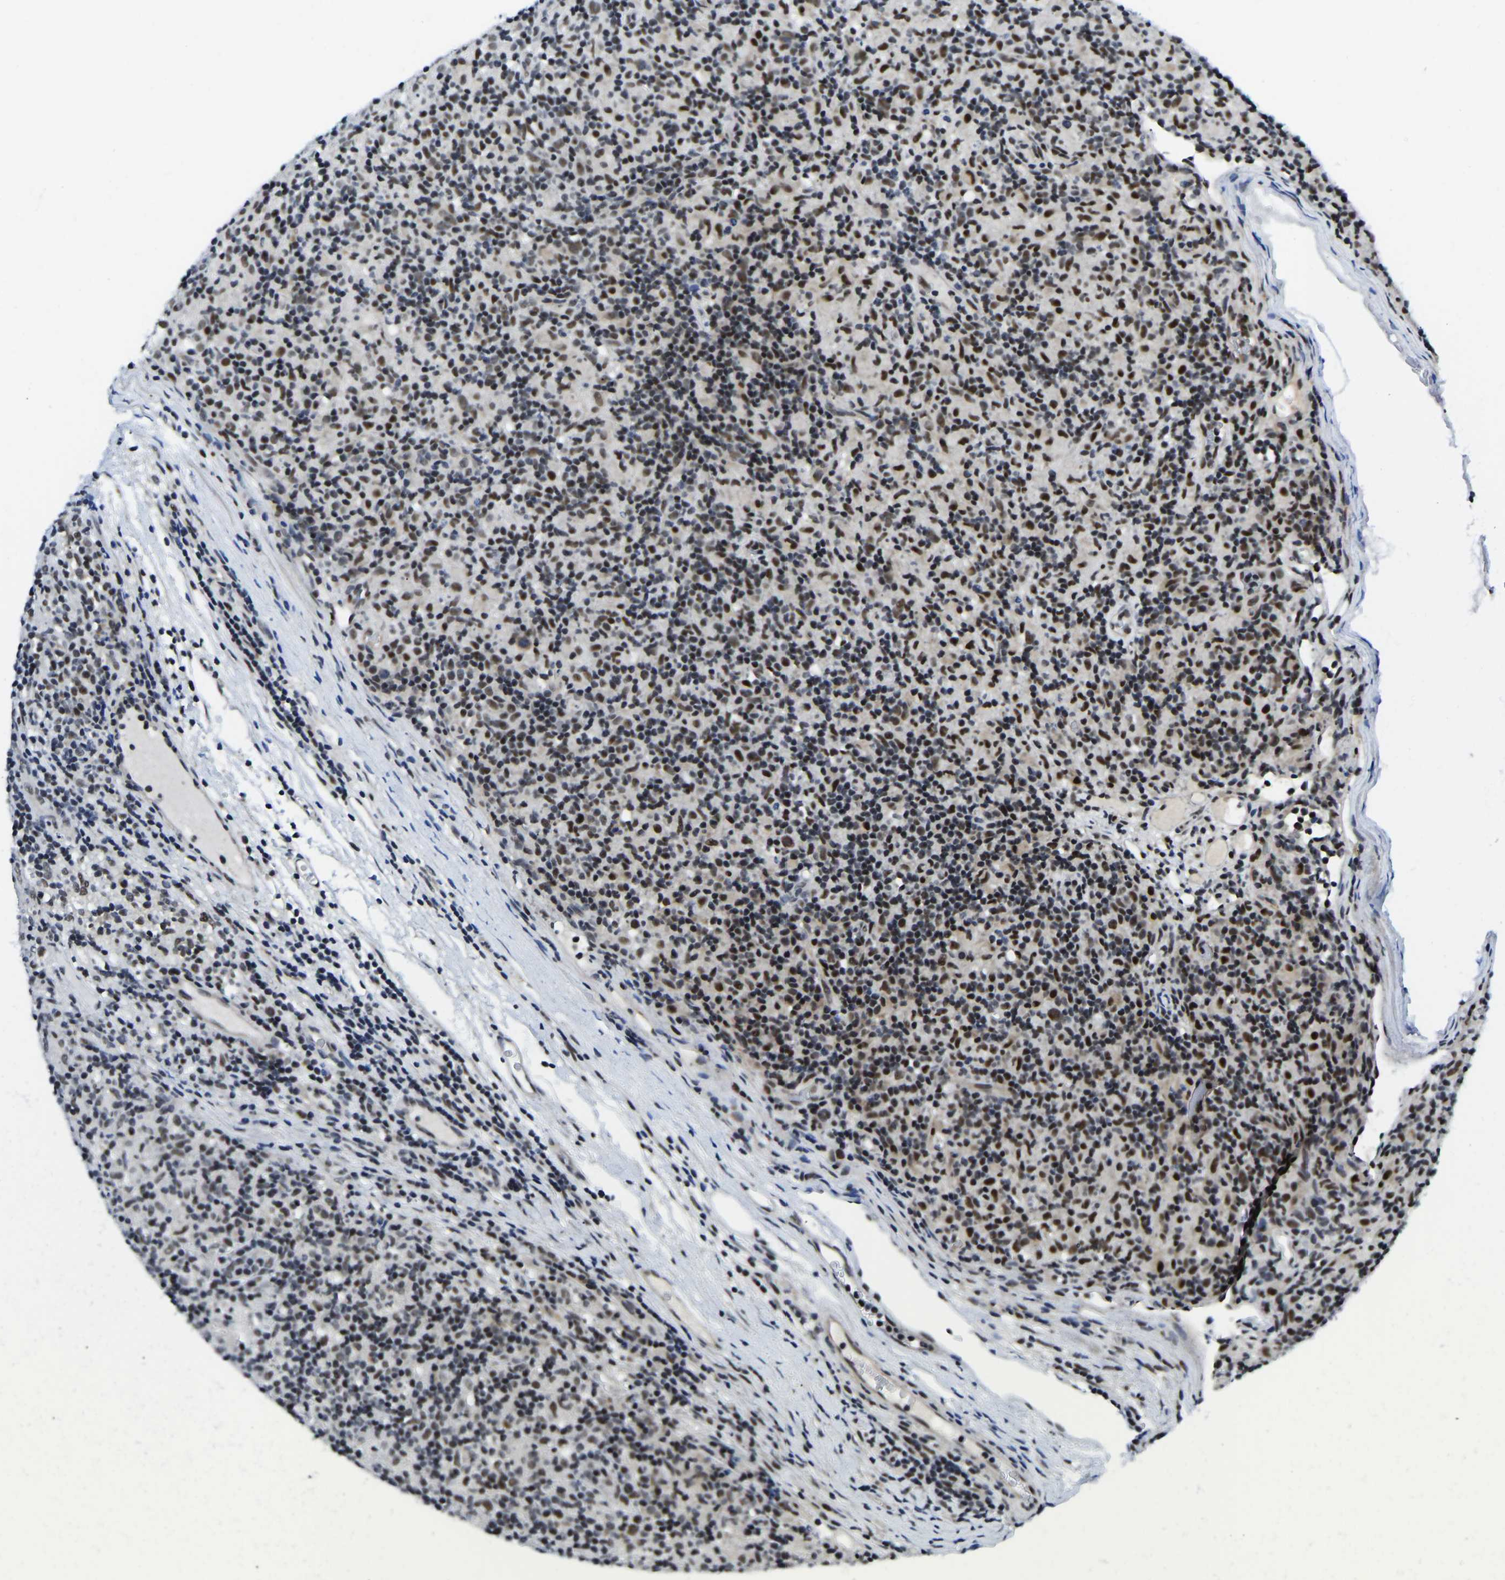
{"staining": {"intensity": "weak", "quantity": "<25%", "location": "cytoplasmic/membranous"}, "tissue": "lymphoma", "cell_type": "Tumor cells", "image_type": "cancer", "snomed": [{"axis": "morphology", "description": "Hodgkin's disease, NOS"}, {"axis": "topography", "description": "Lymph node"}], "caption": "Hodgkin's disease stained for a protein using IHC exhibits no expression tumor cells.", "gene": "POLDIP3", "patient": {"sex": "male", "age": 70}}